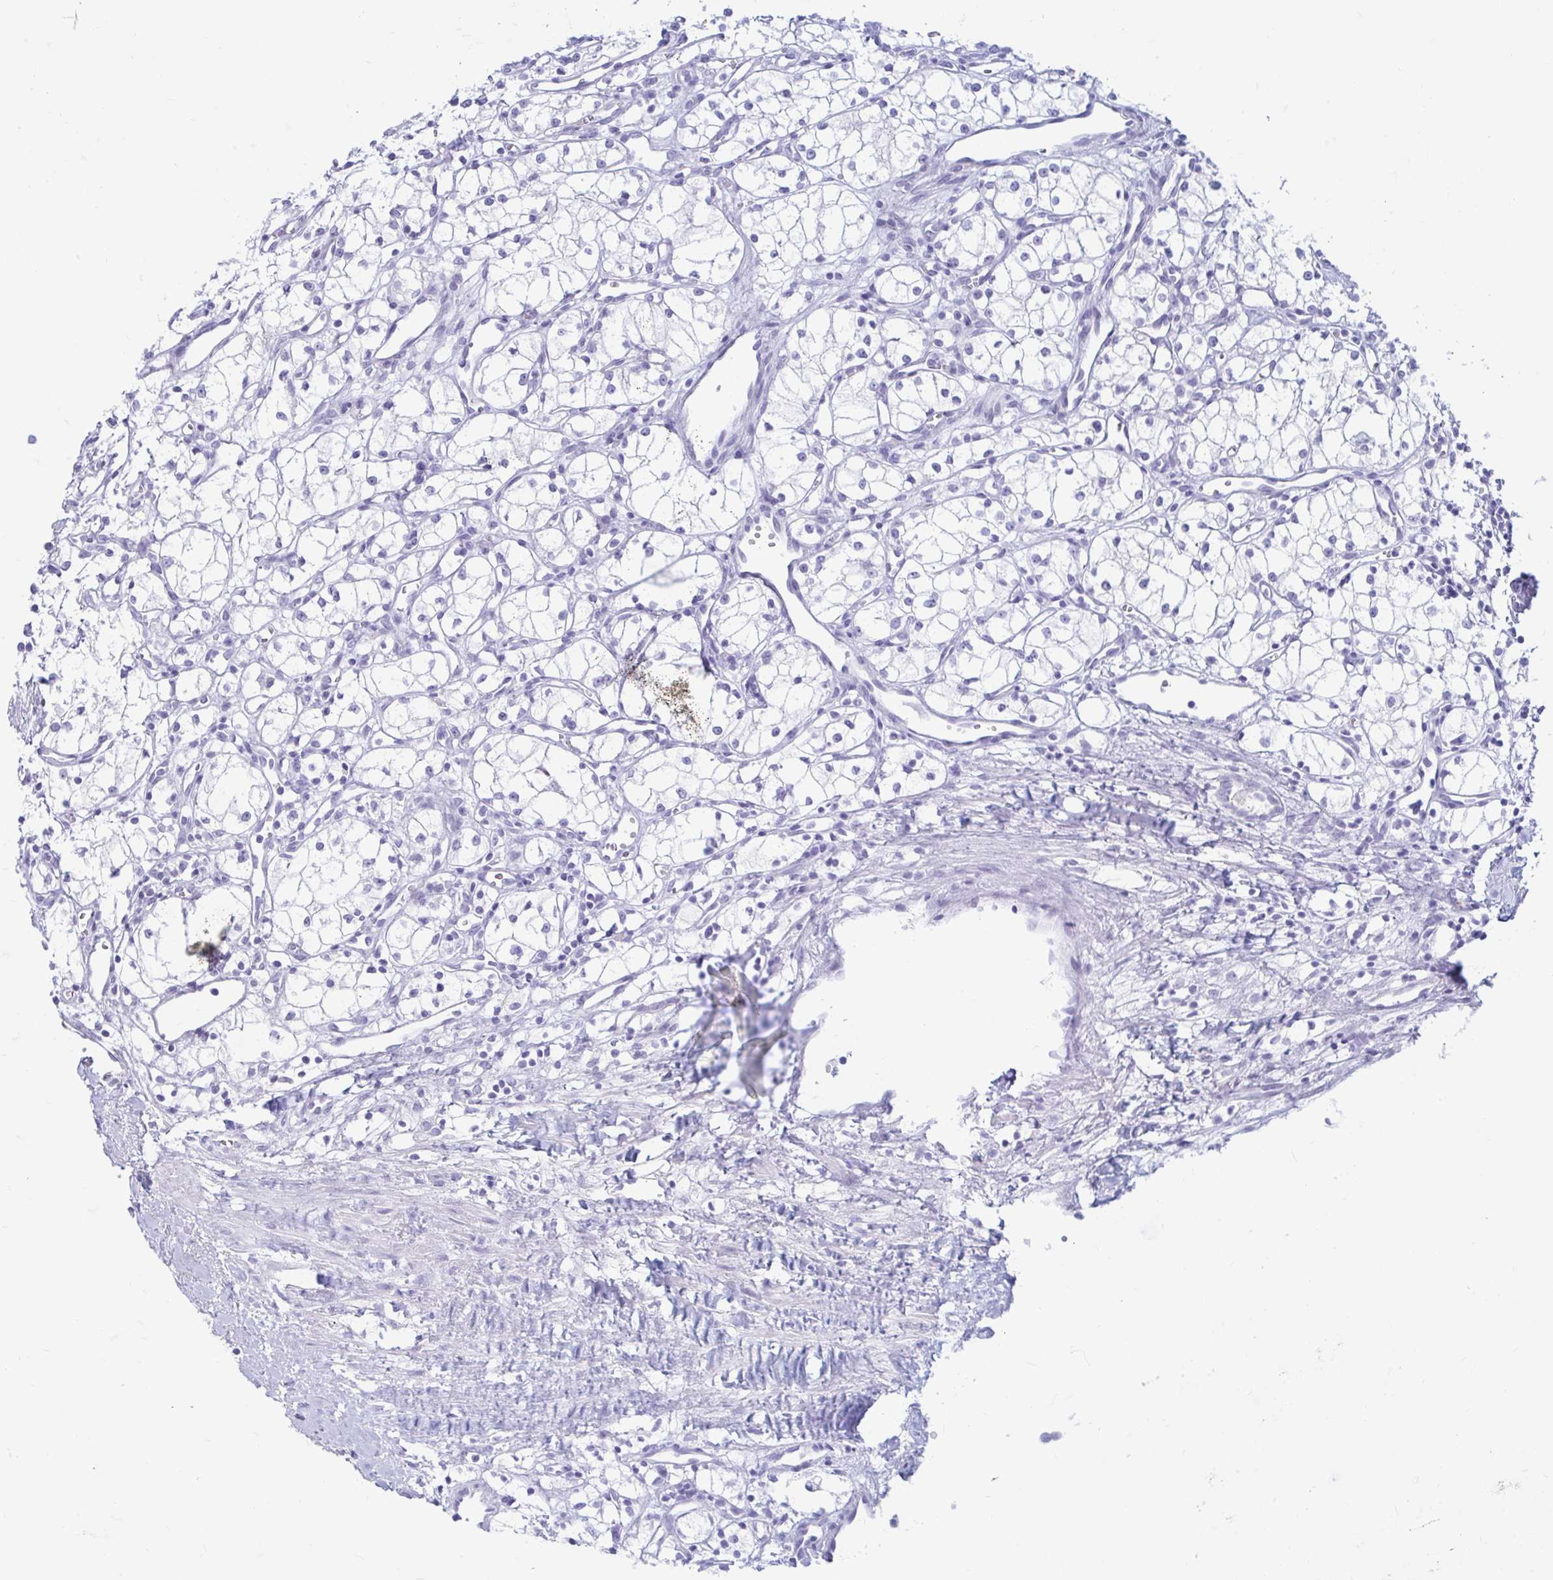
{"staining": {"intensity": "negative", "quantity": "none", "location": "none"}, "tissue": "renal cancer", "cell_type": "Tumor cells", "image_type": "cancer", "snomed": [{"axis": "morphology", "description": "Adenocarcinoma, NOS"}, {"axis": "topography", "description": "Kidney"}], "caption": "DAB (3,3'-diaminobenzidine) immunohistochemical staining of human renal adenocarcinoma shows no significant positivity in tumor cells.", "gene": "ERICH6", "patient": {"sex": "male", "age": 59}}